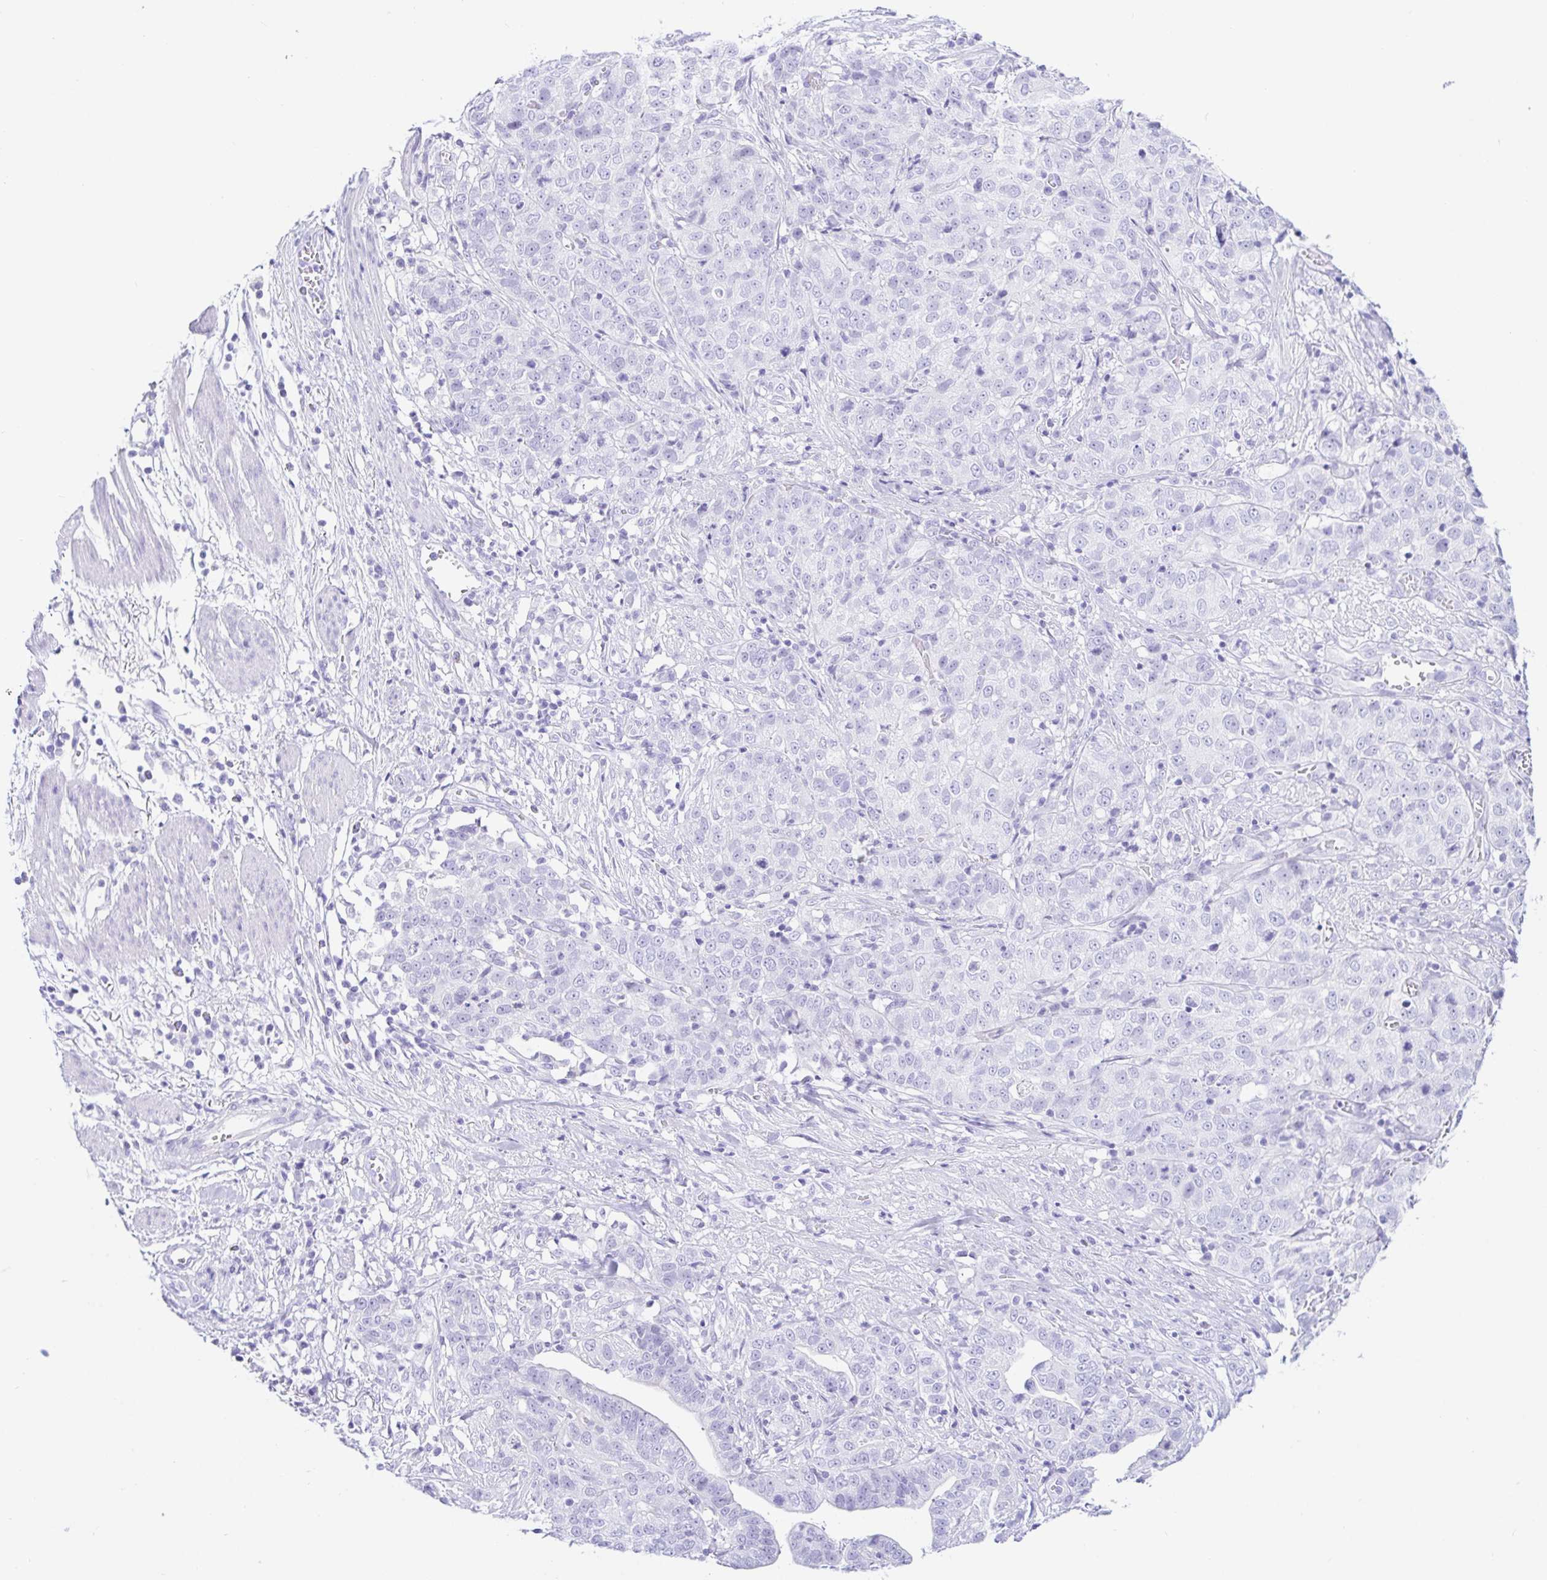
{"staining": {"intensity": "negative", "quantity": "none", "location": "none"}, "tissue": "stomach cancer", "cell_type": "Tumor cells", "image_type": "cancer", "snomed": [{"axis": "morphology", "description": "Adenocarcinoma, NOS"}, {"axis": "topography", "description": "Stomach, upper"}], "caption": "Photomicrograph shows no protein expression in tumor cells of stomach adenocarcinoma tissue.", "gene": "PAX8", "patient": {"sex": "female", "age": 67}}